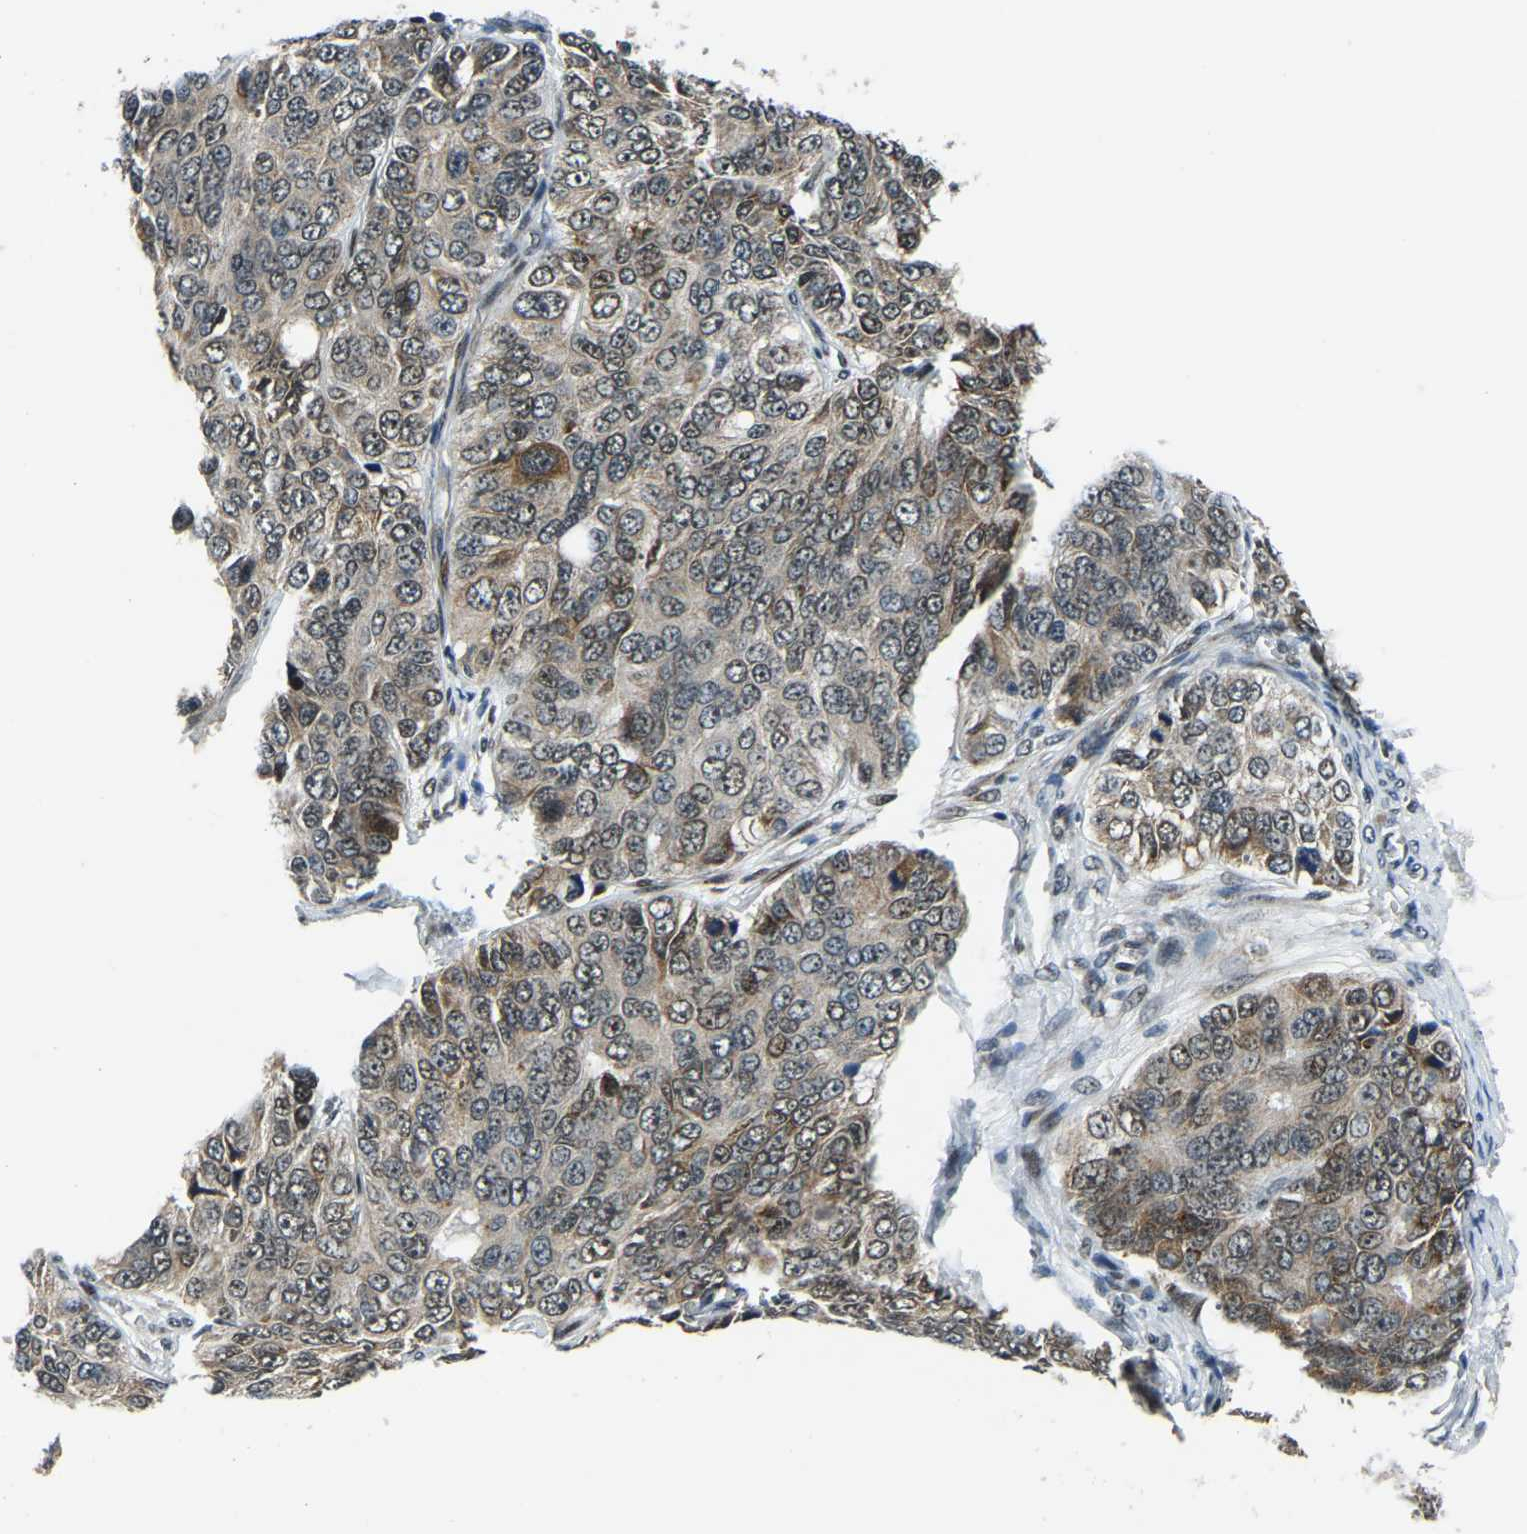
{"staining": {"intensity": "moderate", "quantity": ">75%", "location": "cytoplasmic/membranous"}, "tissue": "ovarian cancer", "cell_type": "Tumor cells", "image_type": "cancer", "snomed": [{"axis": "morphology", "description": "Carcinoma, endometroid"}, {"axis": "topography", "description": "Ovary"}], "caption": "Ovarian cancer (endometroid carcinoma) tissue exhibits moderate cytoplasmic/membranous staining in about >75% of tumor cells (Brightfield microscopy of DAB IHC at high magnification).", "gene": "ING2", "patient": {"sex": "female", "age": 51}}